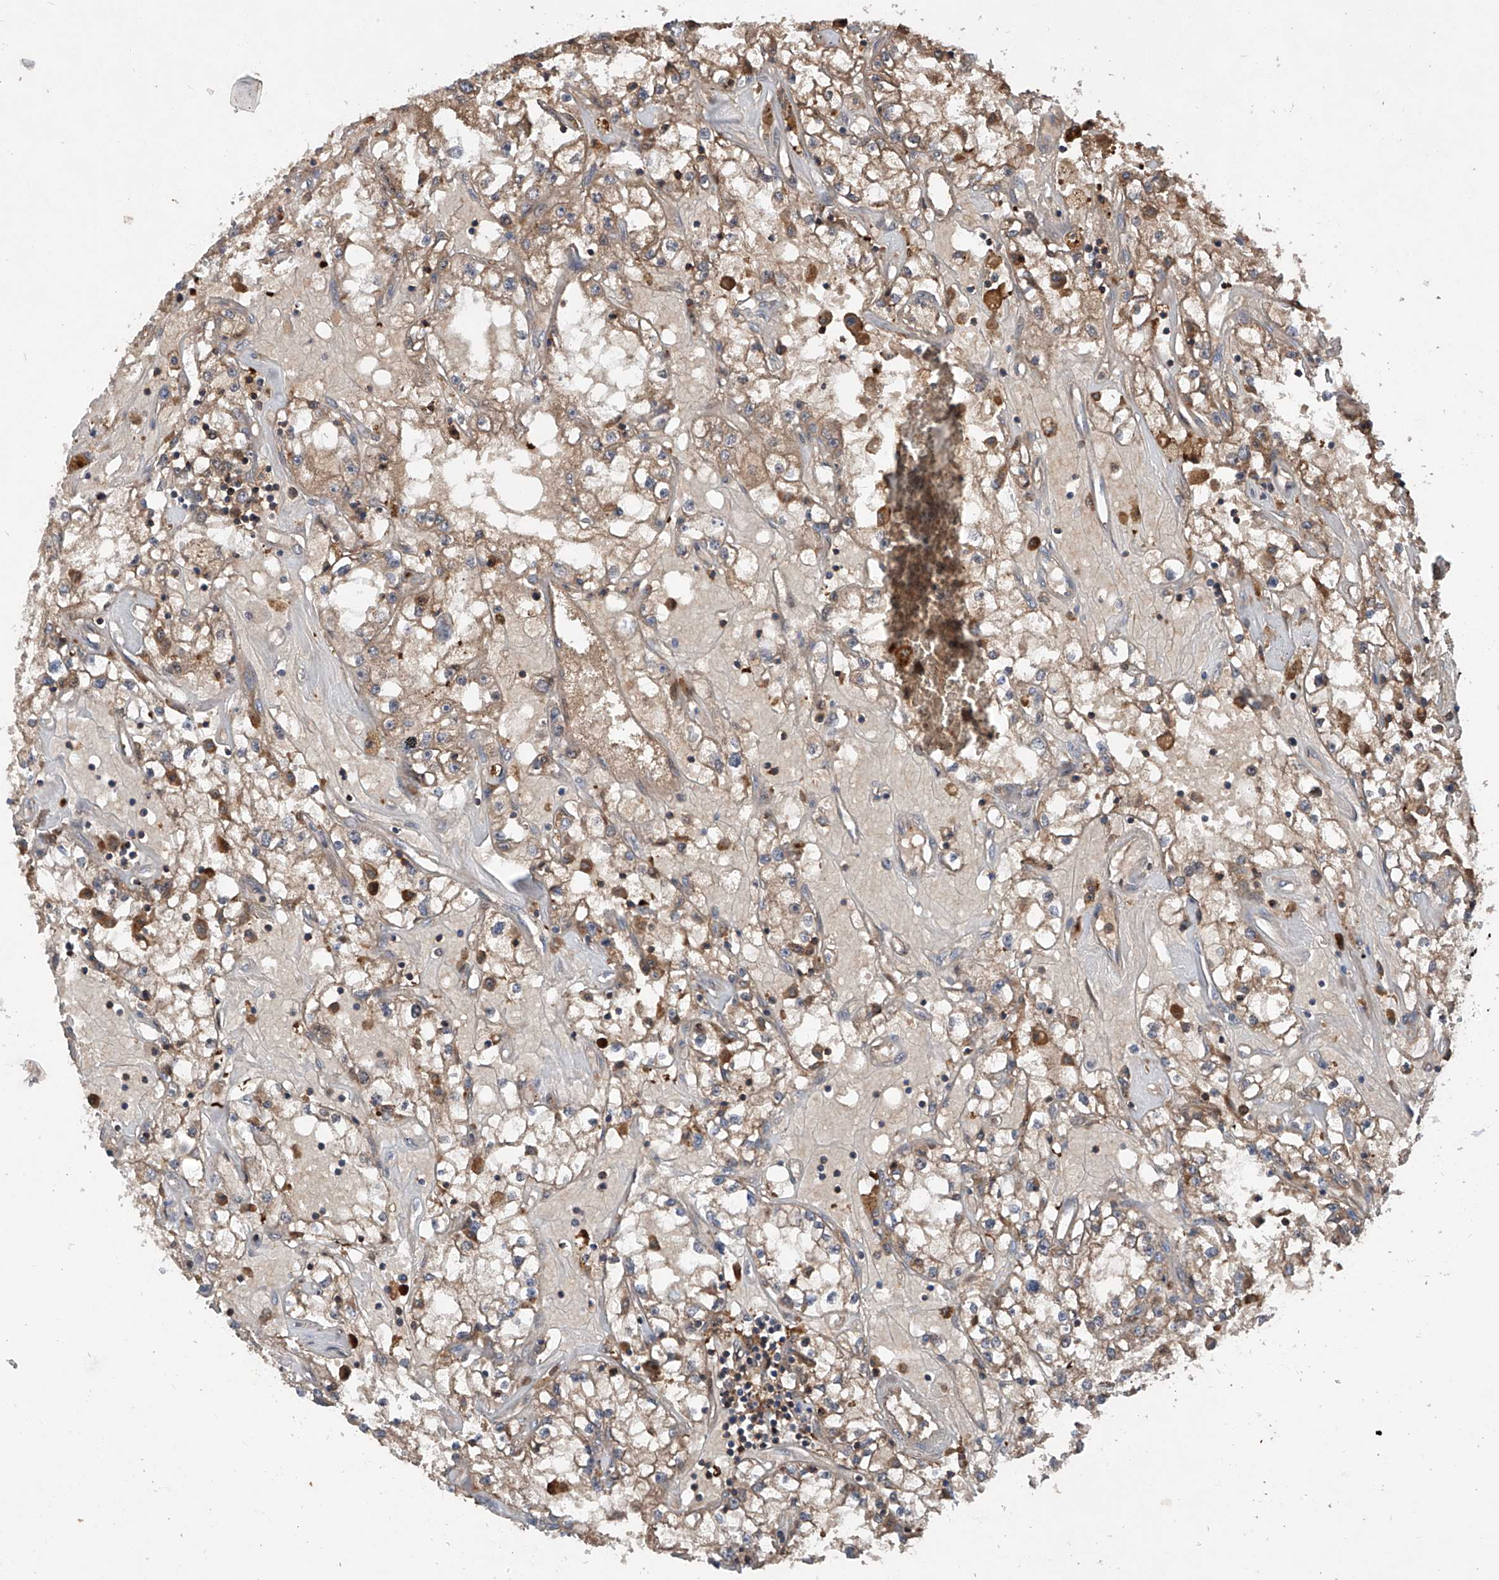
{"staining": {"intensity": "moderate", "quantity": "25%-75%", "location": "cytoplasmic/membranous"}, "tissue": "renal cancer", "cell_type": "Tumor cells", "image_type": "cancer", "snomed": [{"axis": "morphology", "description": "Adenocarcinoma, NOS"}, {"axis": "topography", "description": "Kidney"}], "caption": "Renal cancer (adenocarcinoma) stained with IHC demonstrates moderate cytoplasmic/membranous expression in approximately 25%-75% of tumor cells.", "gene": "ASCC3", "patient": {"sex": "male", "age": 56}}